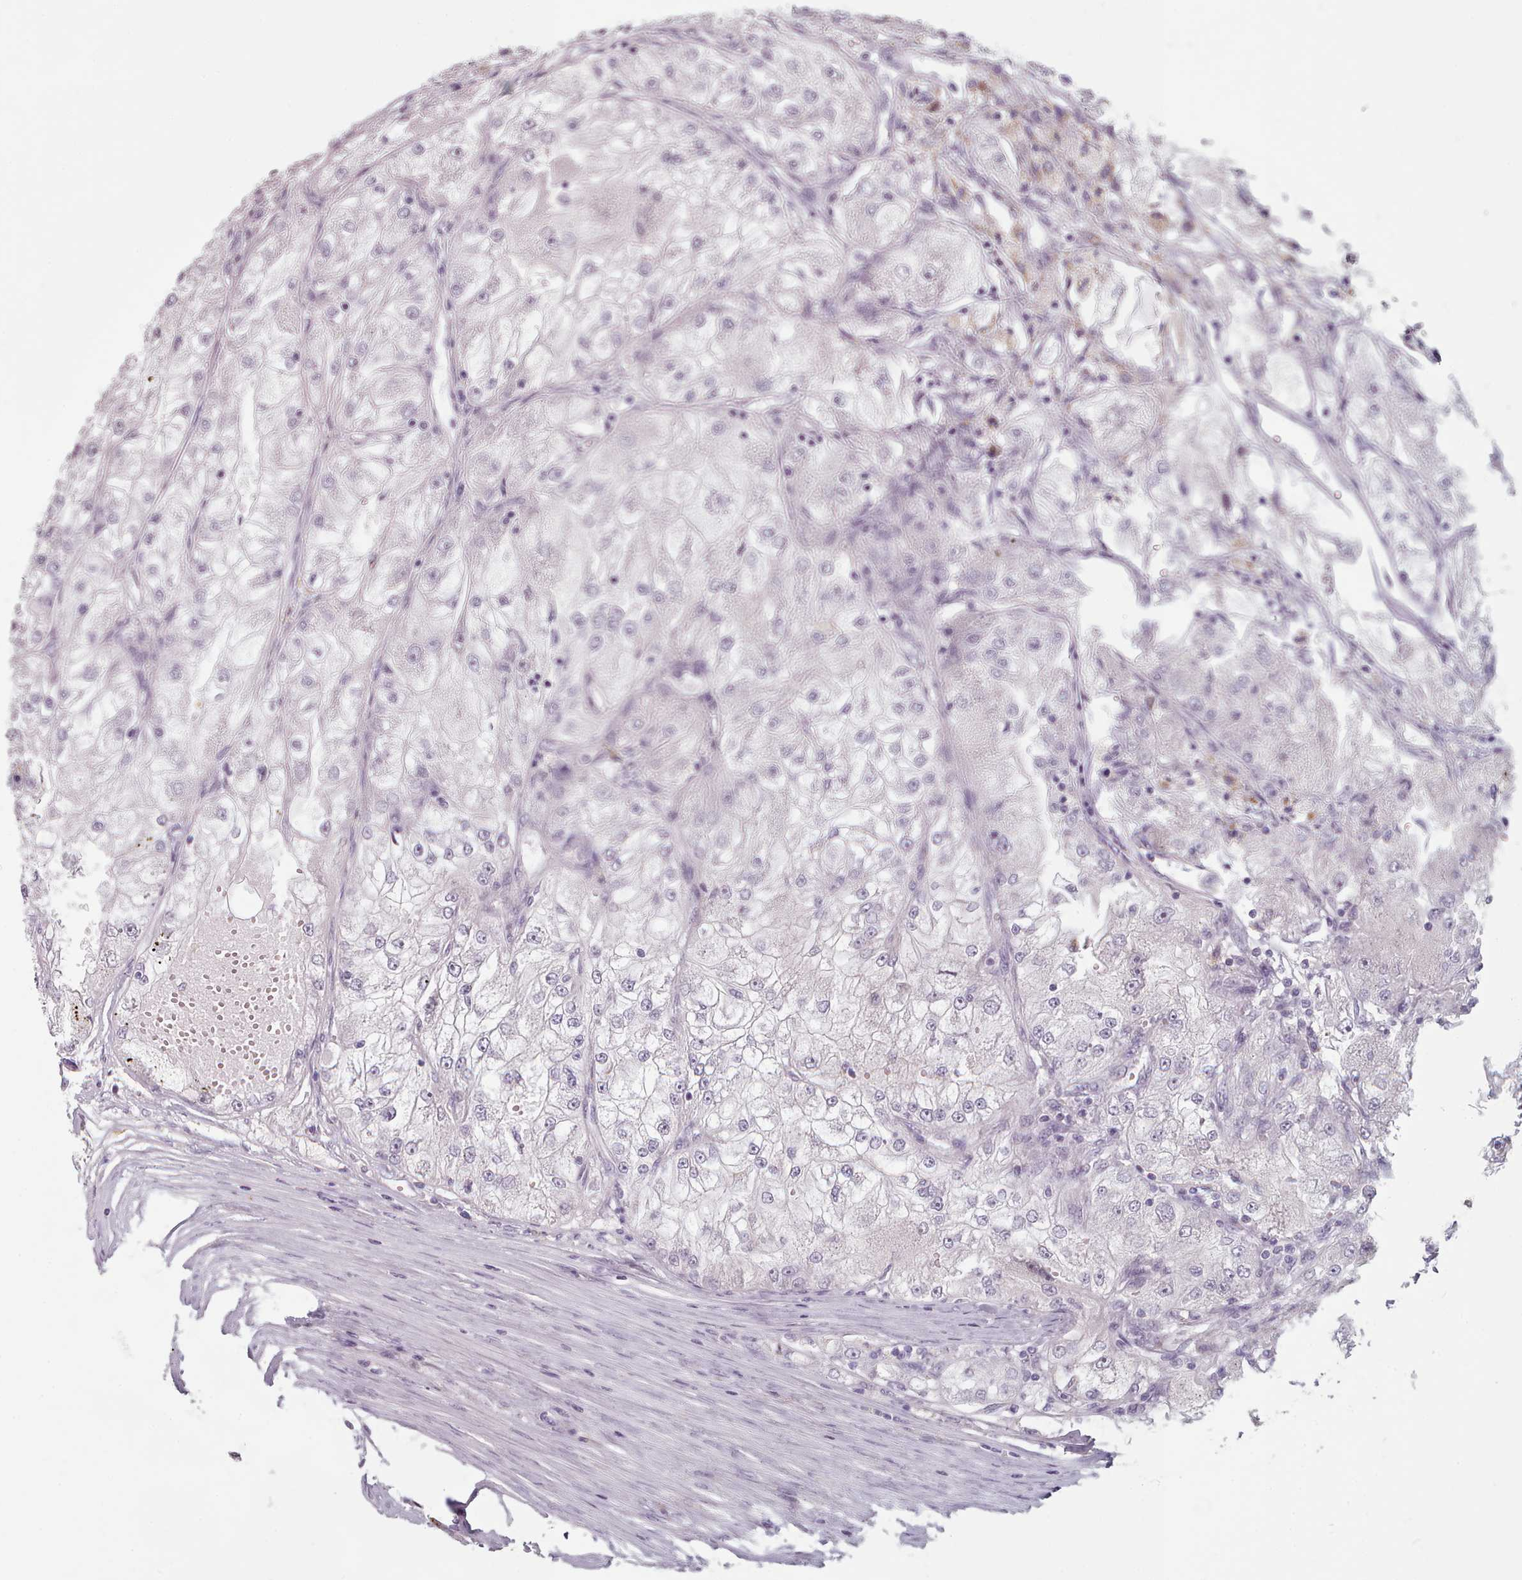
{"staining": {"intensity": "negative", "quantity": "none", "location": "none"}, "tissue": "renal cancer", "cell_type": "Tumor cells", "image_type": "cancer", "snomed": [{"axis": "morphology", "description": "Adenocarcinoma, NOS"}, {"axis": "topography", "description": "Kidney"}], "caption": "Adenocarcinoma (renal) stained for a protein using IHC demonstrates no staining tumor cells.", "gene": "PBX4", "patient": {"sex": "female", "age": 72}}